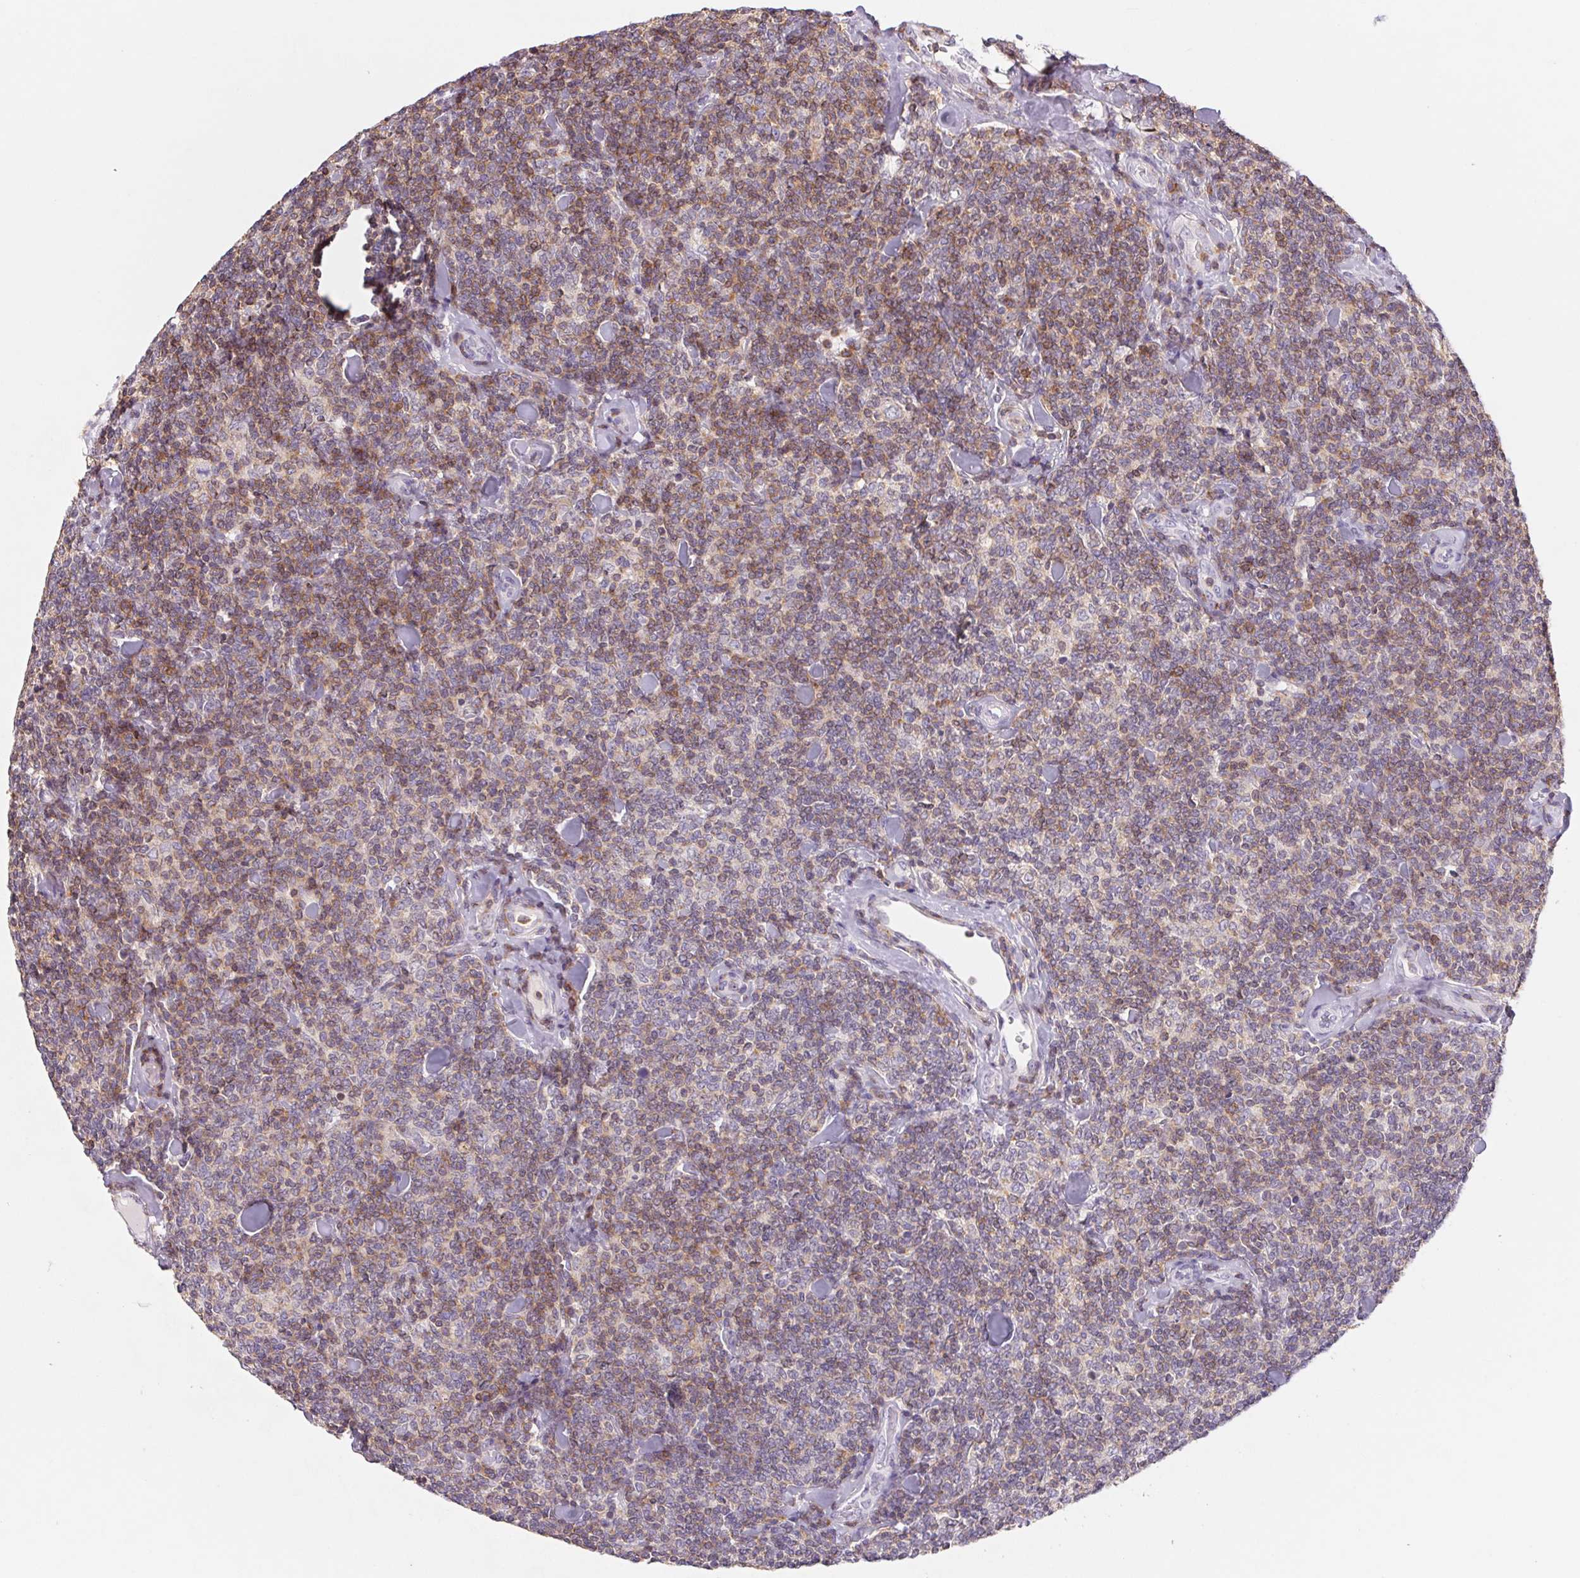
{"staining": {"intensity": "moderate", "quantity": "25%-75%", "location": "cytoplasmic/membranous"}, "tissue": "lymphoma", "cell_type": "Tumor cells", "image_type": "cancer", "snomed": [{"axis": "morphology", "description": "Malignant lymphoma, non-Hodgkin's type, Low grade"}, {"axis": "topography", "description": "Lymph node"}], "caption": "Protein analysis of low-grade malignant lymphoma, non-Hodgkin's type tissue exhibits moderate cytoplasmic/membranous staining in about 25%-75% of tumor cells.", "gene": "KIF26A", "patient": {"sex": "female", "age": 56}}